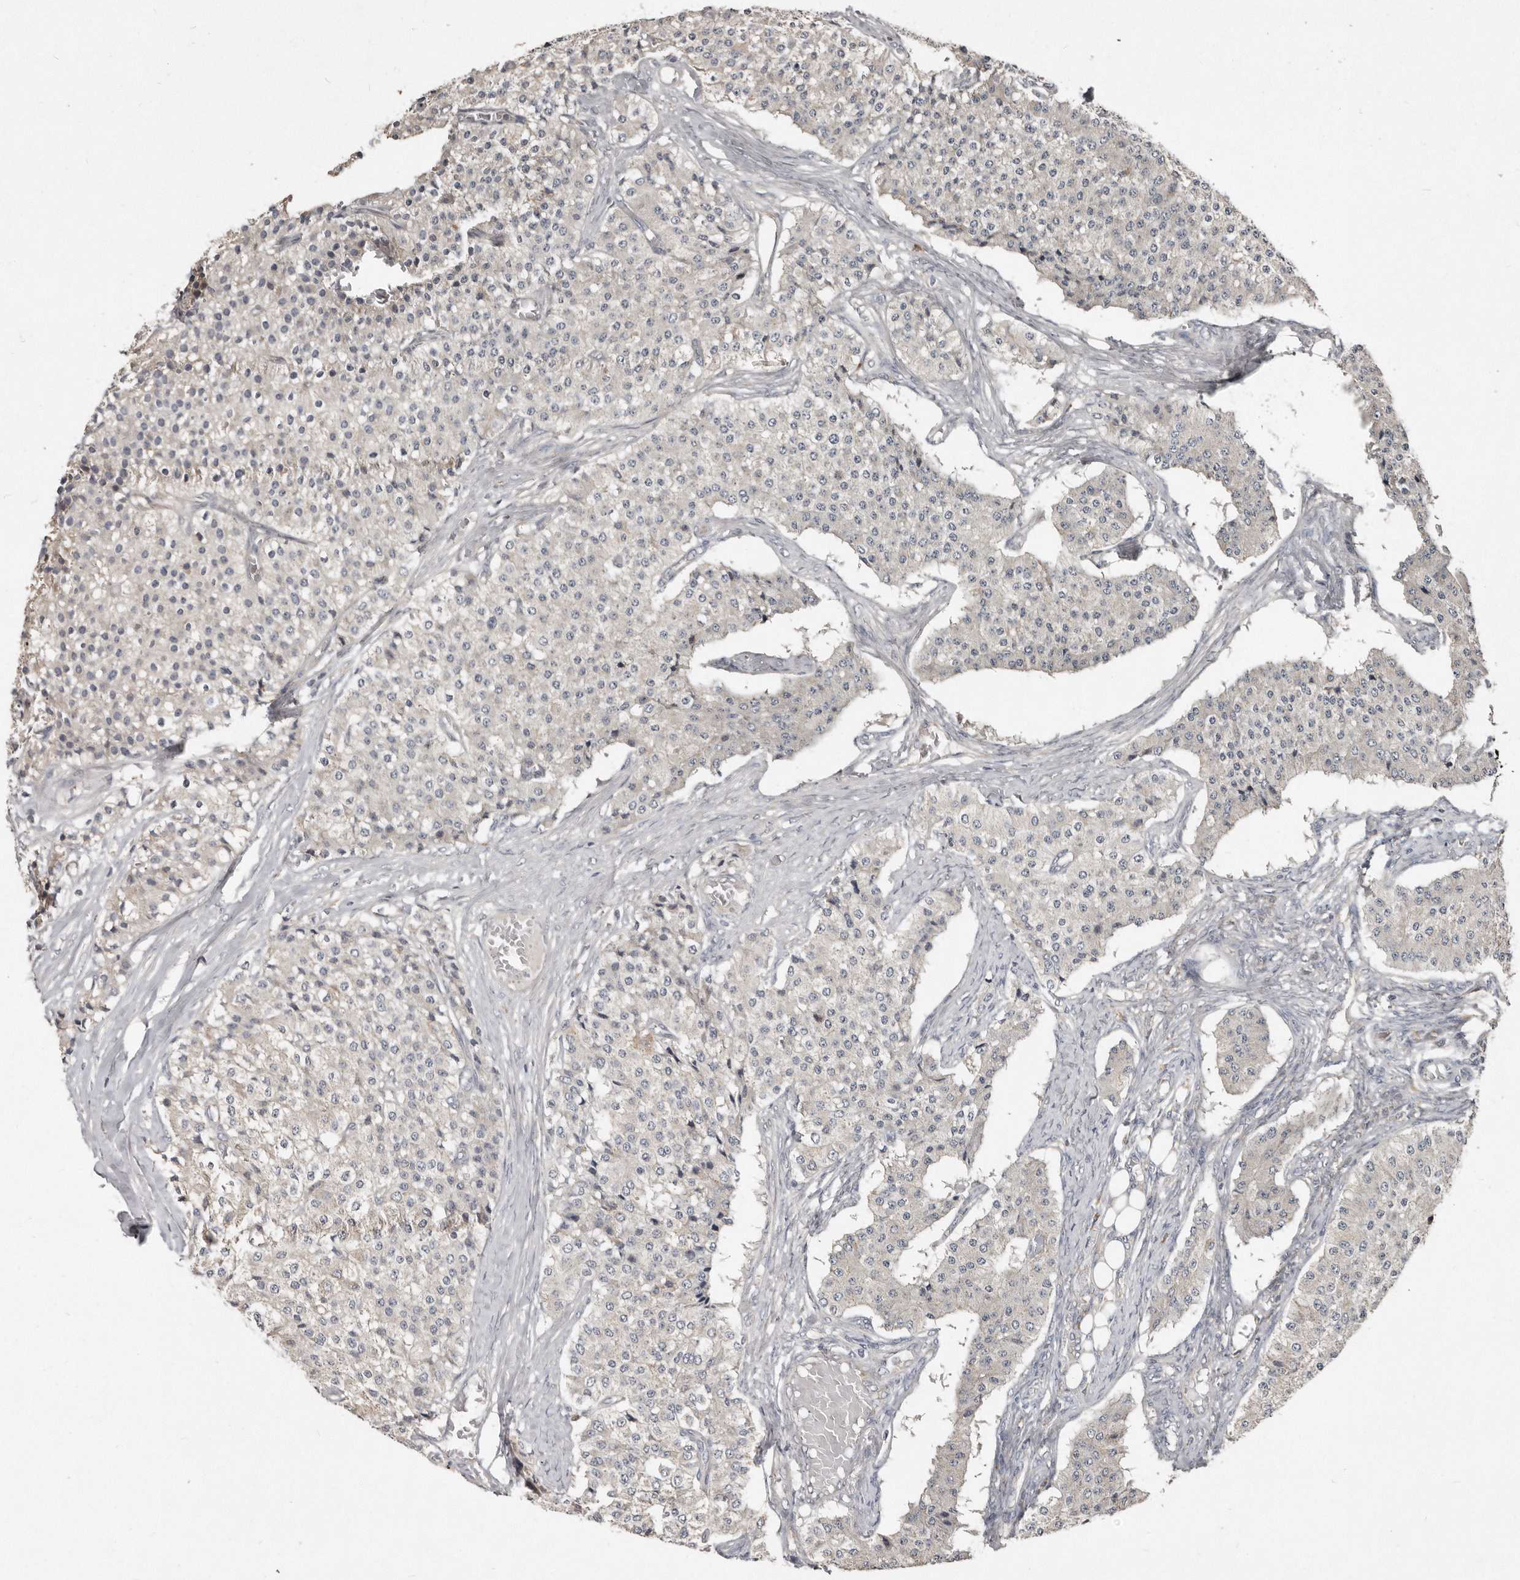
{"staining": {"intensity": "negative", "quantity": "none", "location": "none"}, "tissue": "carcinoid", "cell_type": "Tumor cells", "image_type": "cancer", "snomed": [{"axis": "morphology", "description": "Carcinoid, malignant, NOS"}, {"axis": "topography", "description": "Colon"}], "caption": "Carcinoid (malignant) stained for a protein using immunohistochemistry exhibits no staining tumor cells.", "gene": "AKNAD1", "patient": {"sex": "female", "age": 52}}